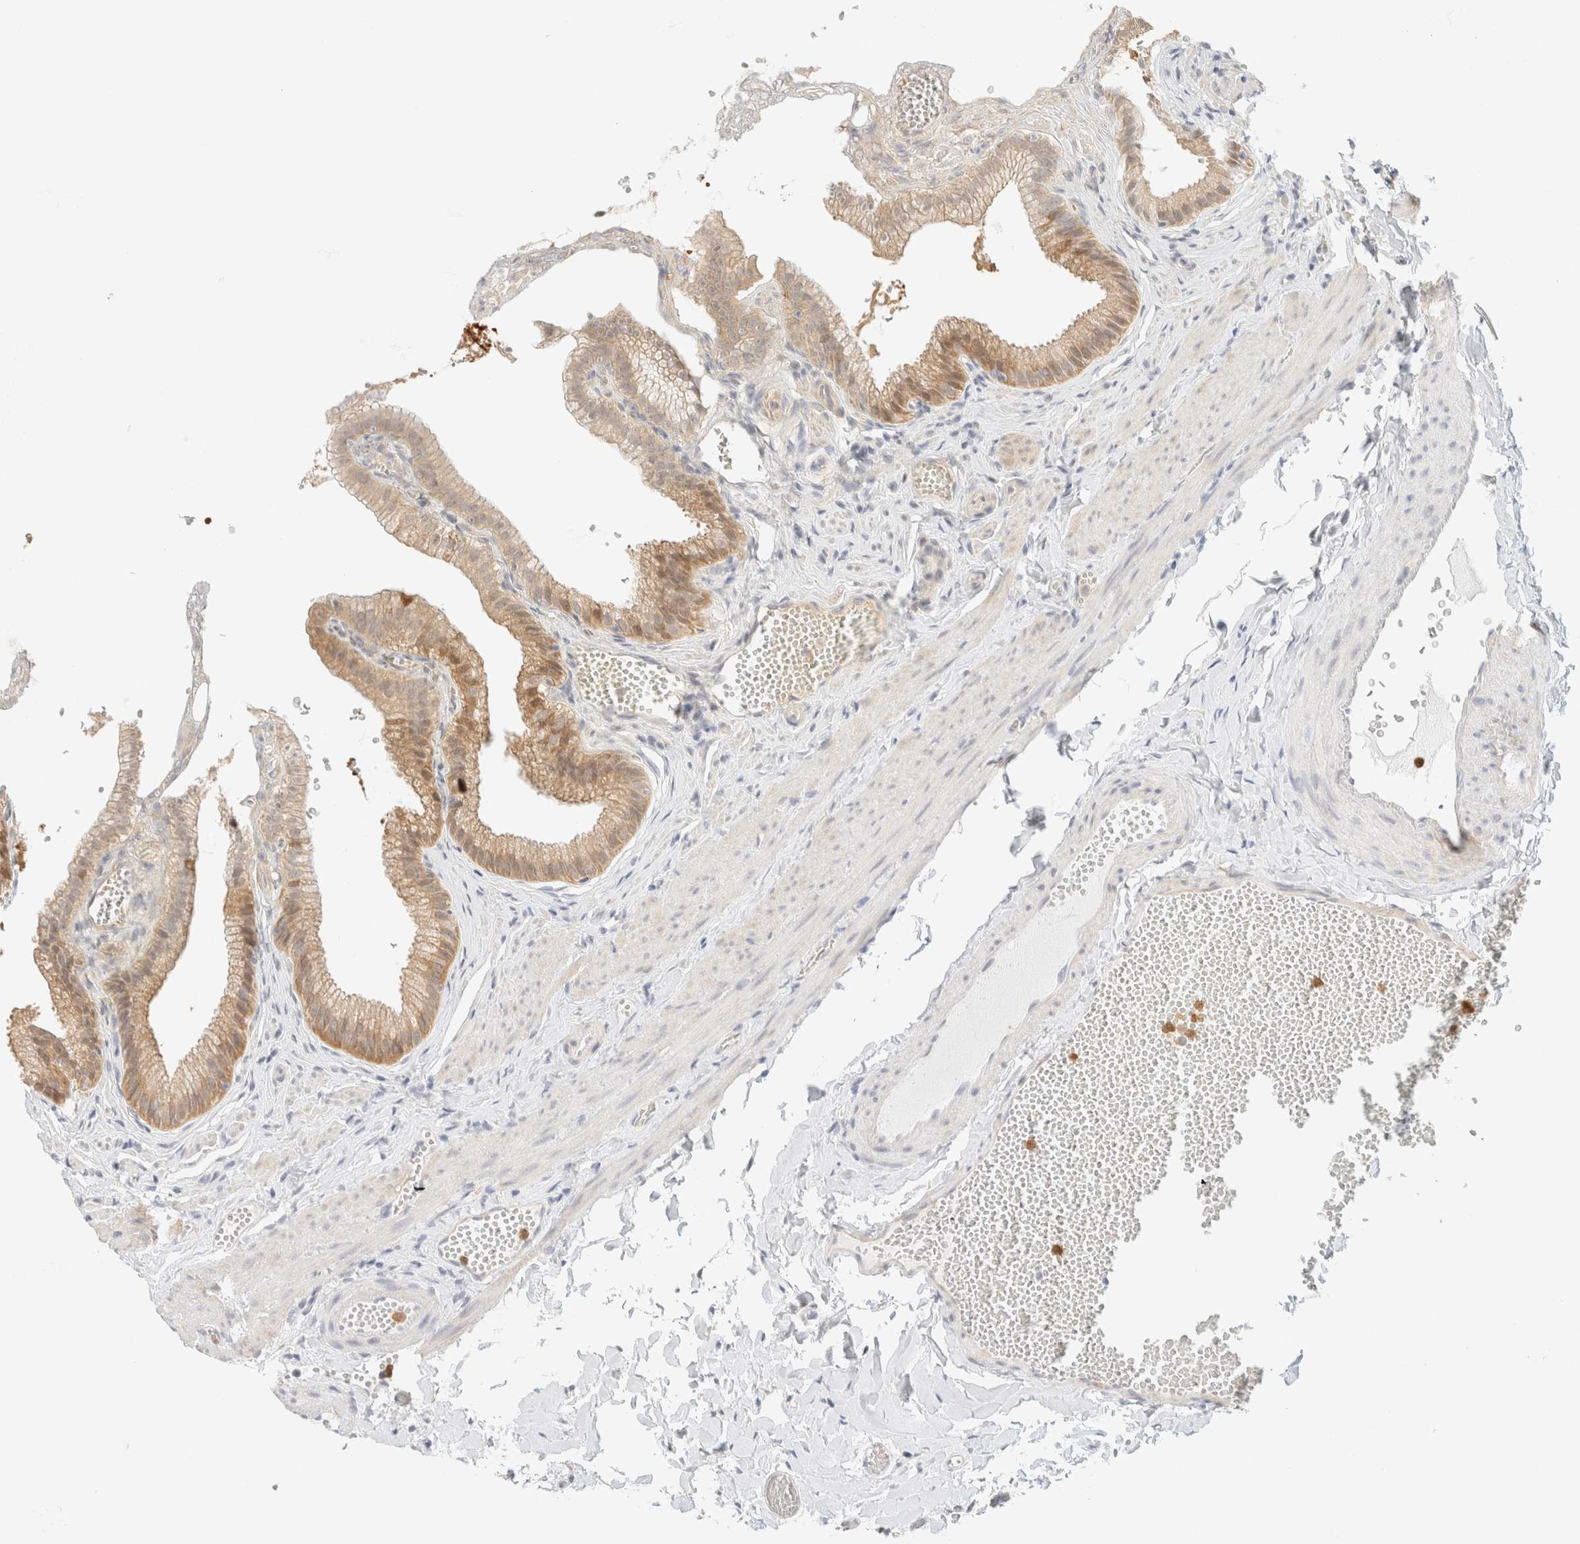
{"staining": {"intensity": "moderate", "quantity": ">75%", "location": "cytoplasmic/membranous"}, "tissue": "gallbladder", "cell_type": "Glandular cells", "image_type": "normal", "snomed": [{"axis": "morphology", "description": "Normal tissue, NOS"}, {"axis": "topography", "description": "Gallbladder"}], "caption": "Immunohistochemistry (IHC) photomicrograph of unremarkable gallbladder stained for a protein (brown), which demonstrates medium levels of moderate cytoplasmic/membranous positivity in approximately >75% of glandular cells.", "gene": "GPI", "patient": {"sex": "male", "age": 38}}